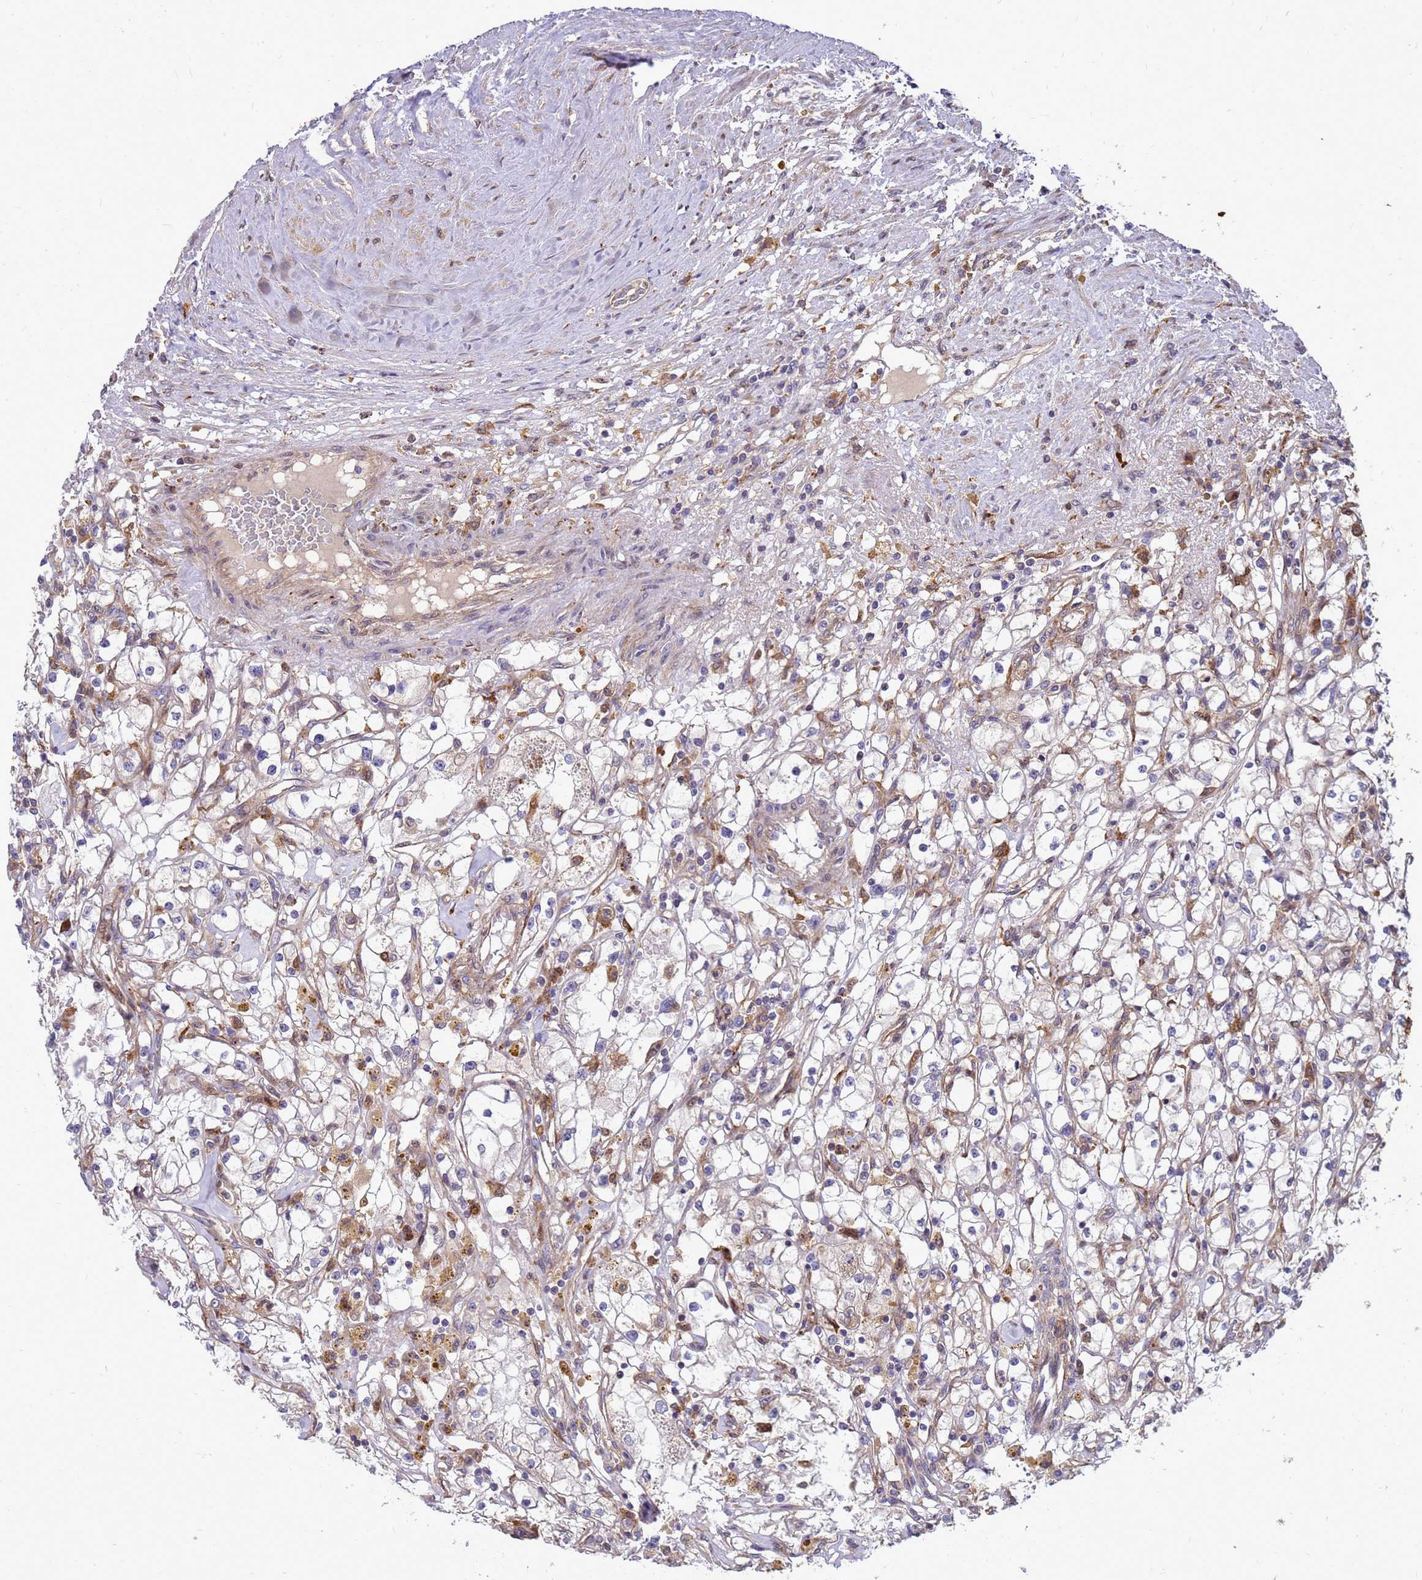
{"staining": {"intensity": "negative", "quantity": "none", "location": "none"}, "tissue": "renal cancer", "cell_type": "Tumor cells", "image_type": "cancer", "snomed": [{"axis": "morphology", "description": "Adenocarcinoma, NOS"}, {"axis": "topography", "description": "Kidney"}], "caption": "DAB (3,3'-diaminobenzidine) immunohistochemical staining of renal adenocarcinoma demonstrates no significant staining in tumor cells.", "gene": "RNF215", "patient": {"sex": "male", "age": 56}}